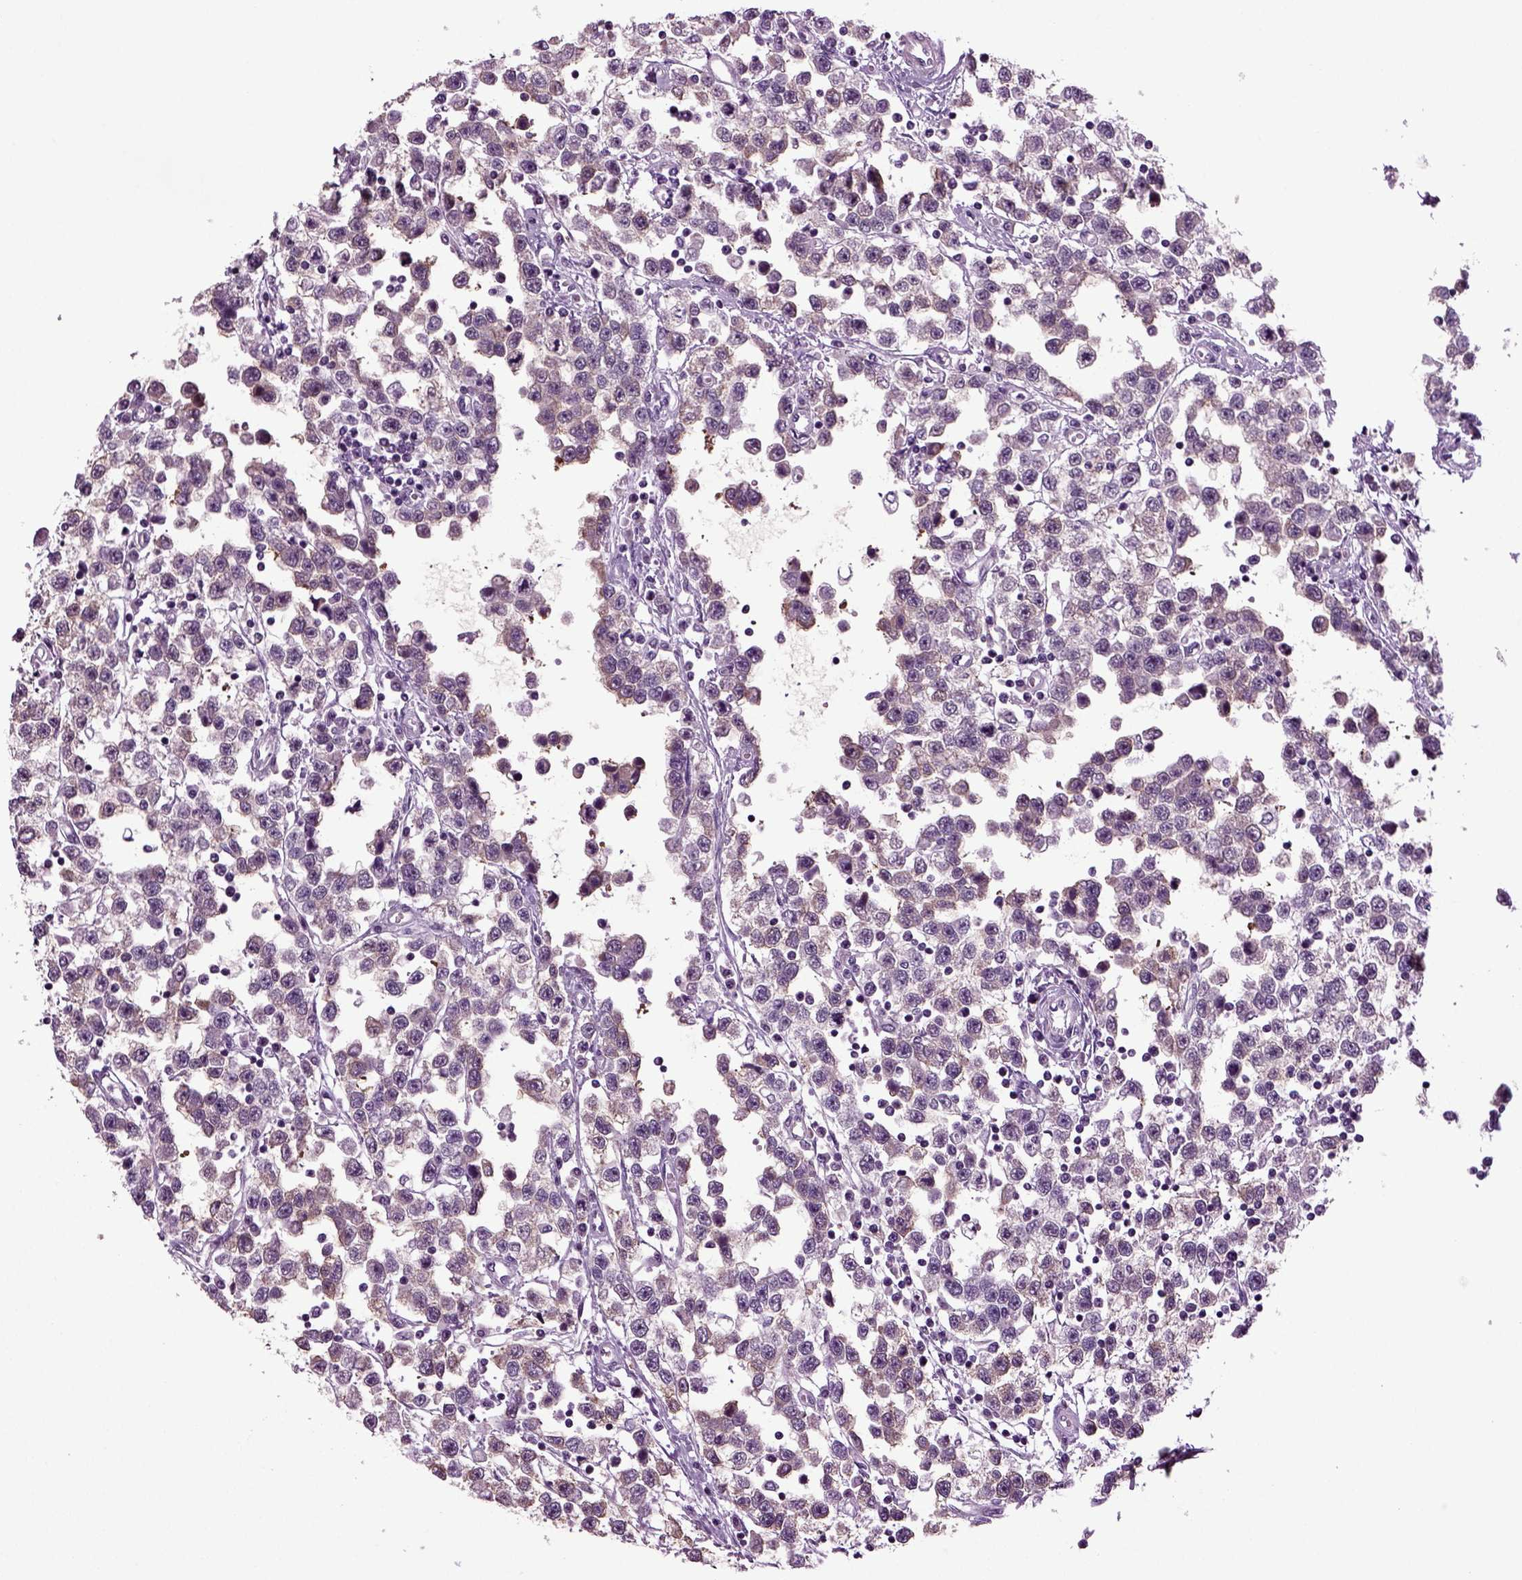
{"staining": {"intensity": "weak", "quantity": "<25%", "location": "cytoplasmic/membranous"}, "tissue": "testis cancer", "cell_type": "Tumor cells", "image_type": "cancer", "snomed": [{"axis": "morphology", "description": "Seminoma, NOS"}, {"axis": "topography", "description": "Testis"}], "caption": "Tumor cells are negative for brown protein staining in seminoma (testis).", "gene": "PLCH2", "patient": {"sex": "male", "age": 34}}